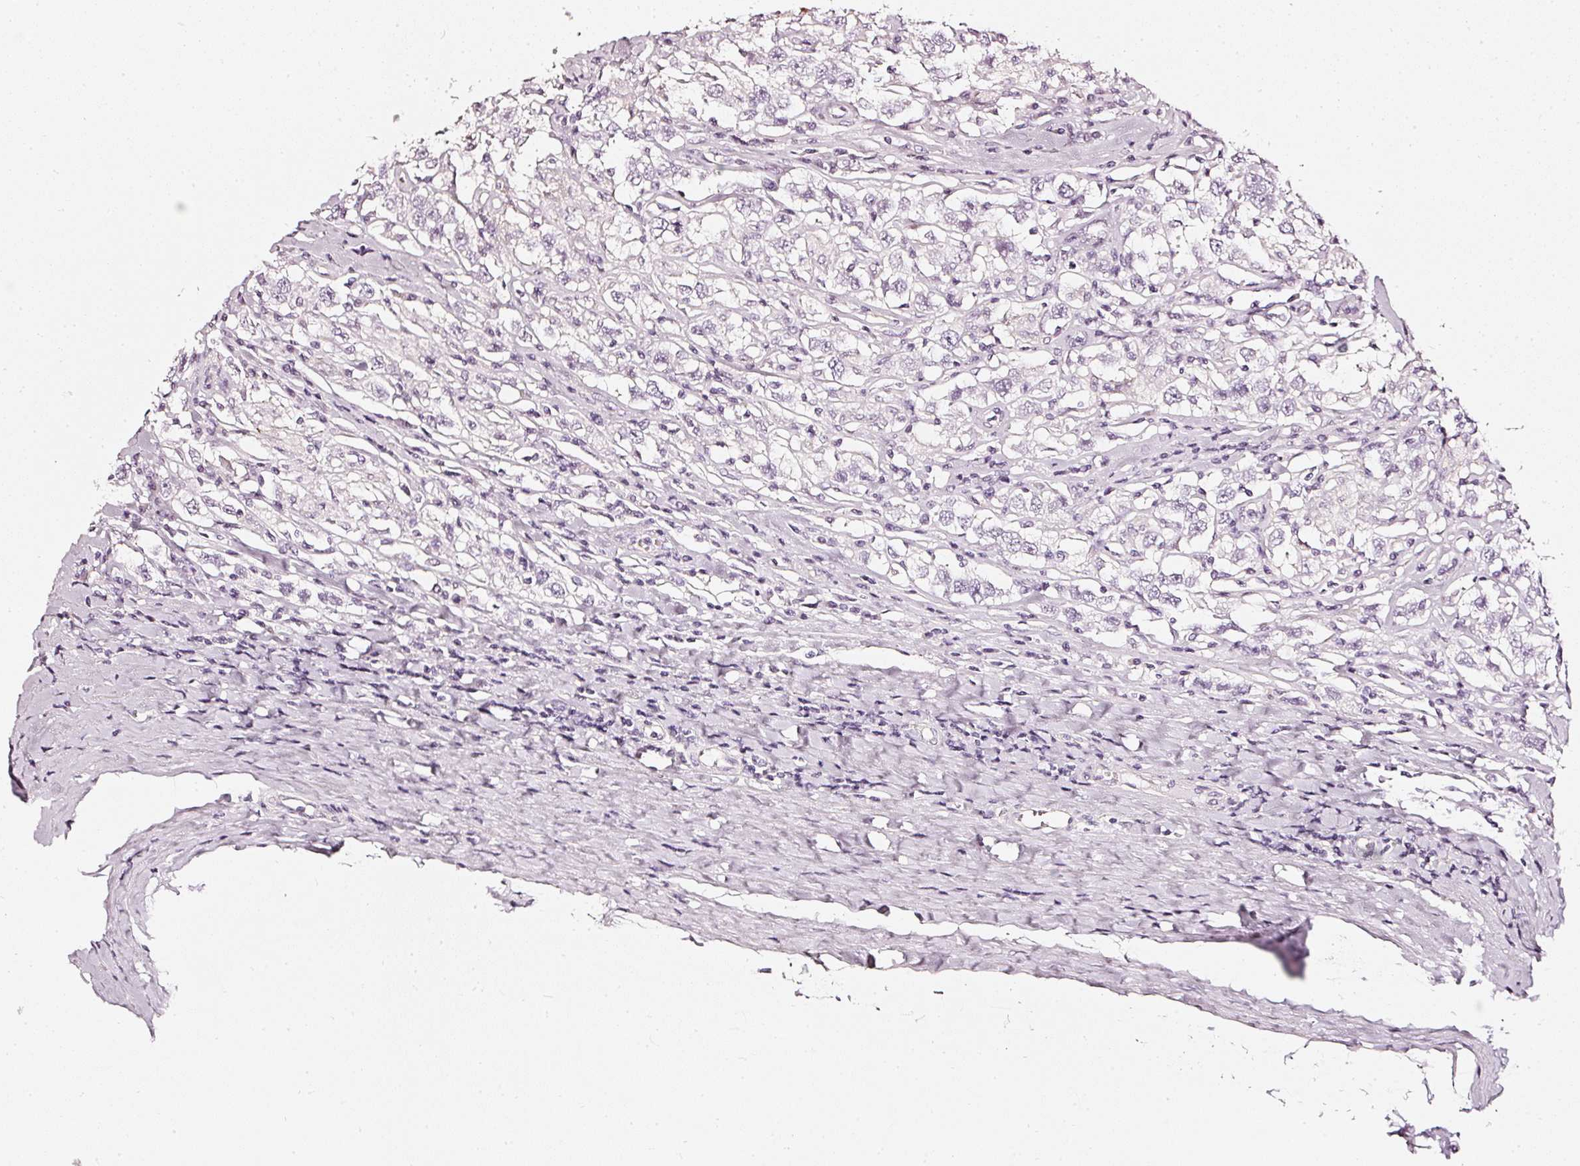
{"staining": {"intensity": "negative", "quantity": "none", "location": "none"}, "tissue": "testis cancer", "cell_type": "Tumor cells", "image_type": "cancer", "snomed": [{"axis": "morphology", "description": "Seminoma, NOS"}, {"axis": "topography", "description": "Testis"}], "caption": "Immunohistochemistry image of neoplastic tissue: testis seminoma stained with DAB demonstrates no significant protein positivity in tumor cells.", "gene": "CNP", "patient": {"sex": "male", "age": 41}}